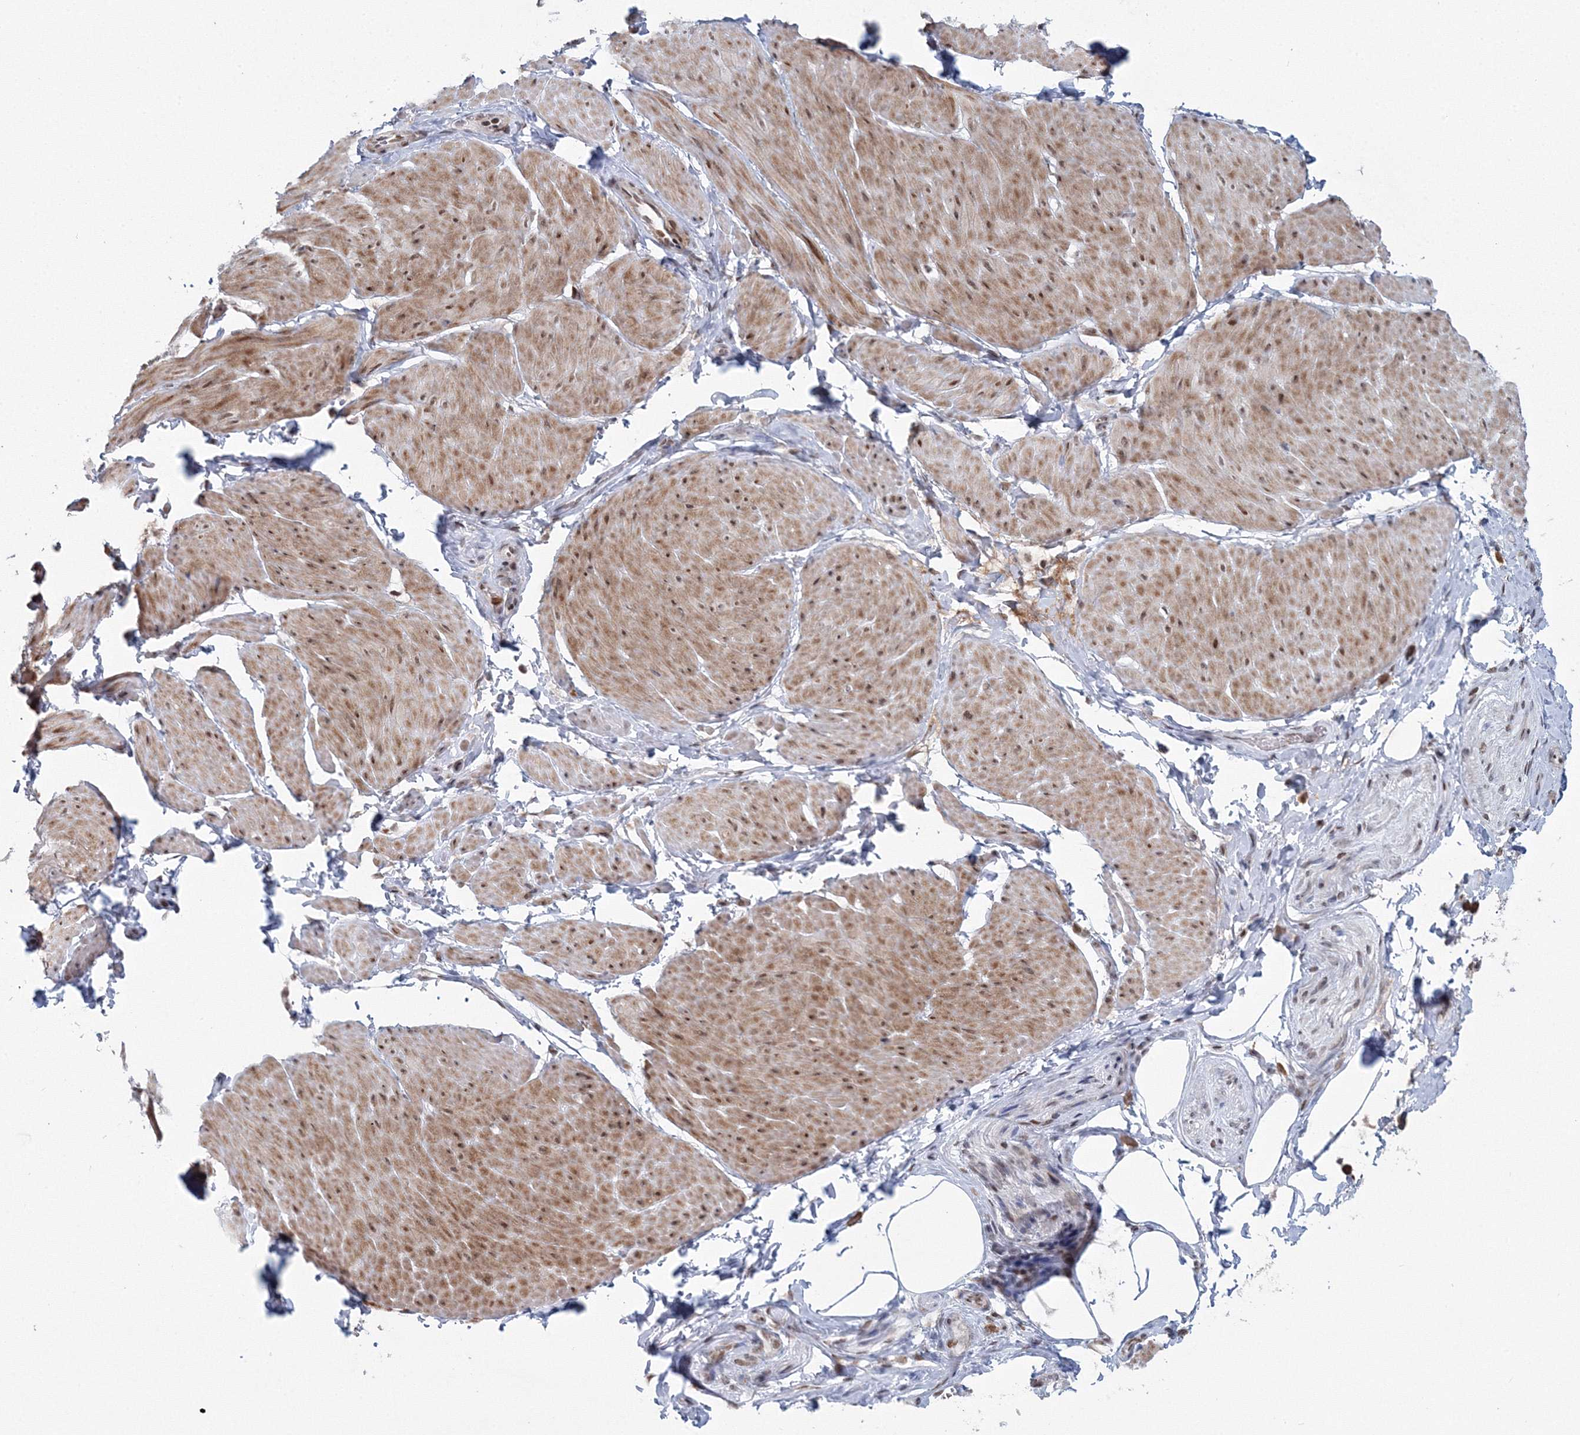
{"staining": {"intensity": "moderate", "quantity": ">75%", "location": "cytoplasmic/membranous,nuclear"}, "tissue": "smooth muscle", "cell_type": "Smooth muscle cells", "image_type": "normal", "snomed": [{"axis": "morphology", "description": "Urothelial carcinoma, High grade"}, {"axis": "topography", "description": "Urinary bladder"}], "caption": "Smooth muscle stained with DAB immunohistochemistry displays medium levels of moderate cytoplasmic/membranous,nuclear positivity in approximately >75% of smooth muscle cells. Nuclei are stained in blue.", "gene": "C3orf33", "patient": {"sex": "male", "age": 46}}